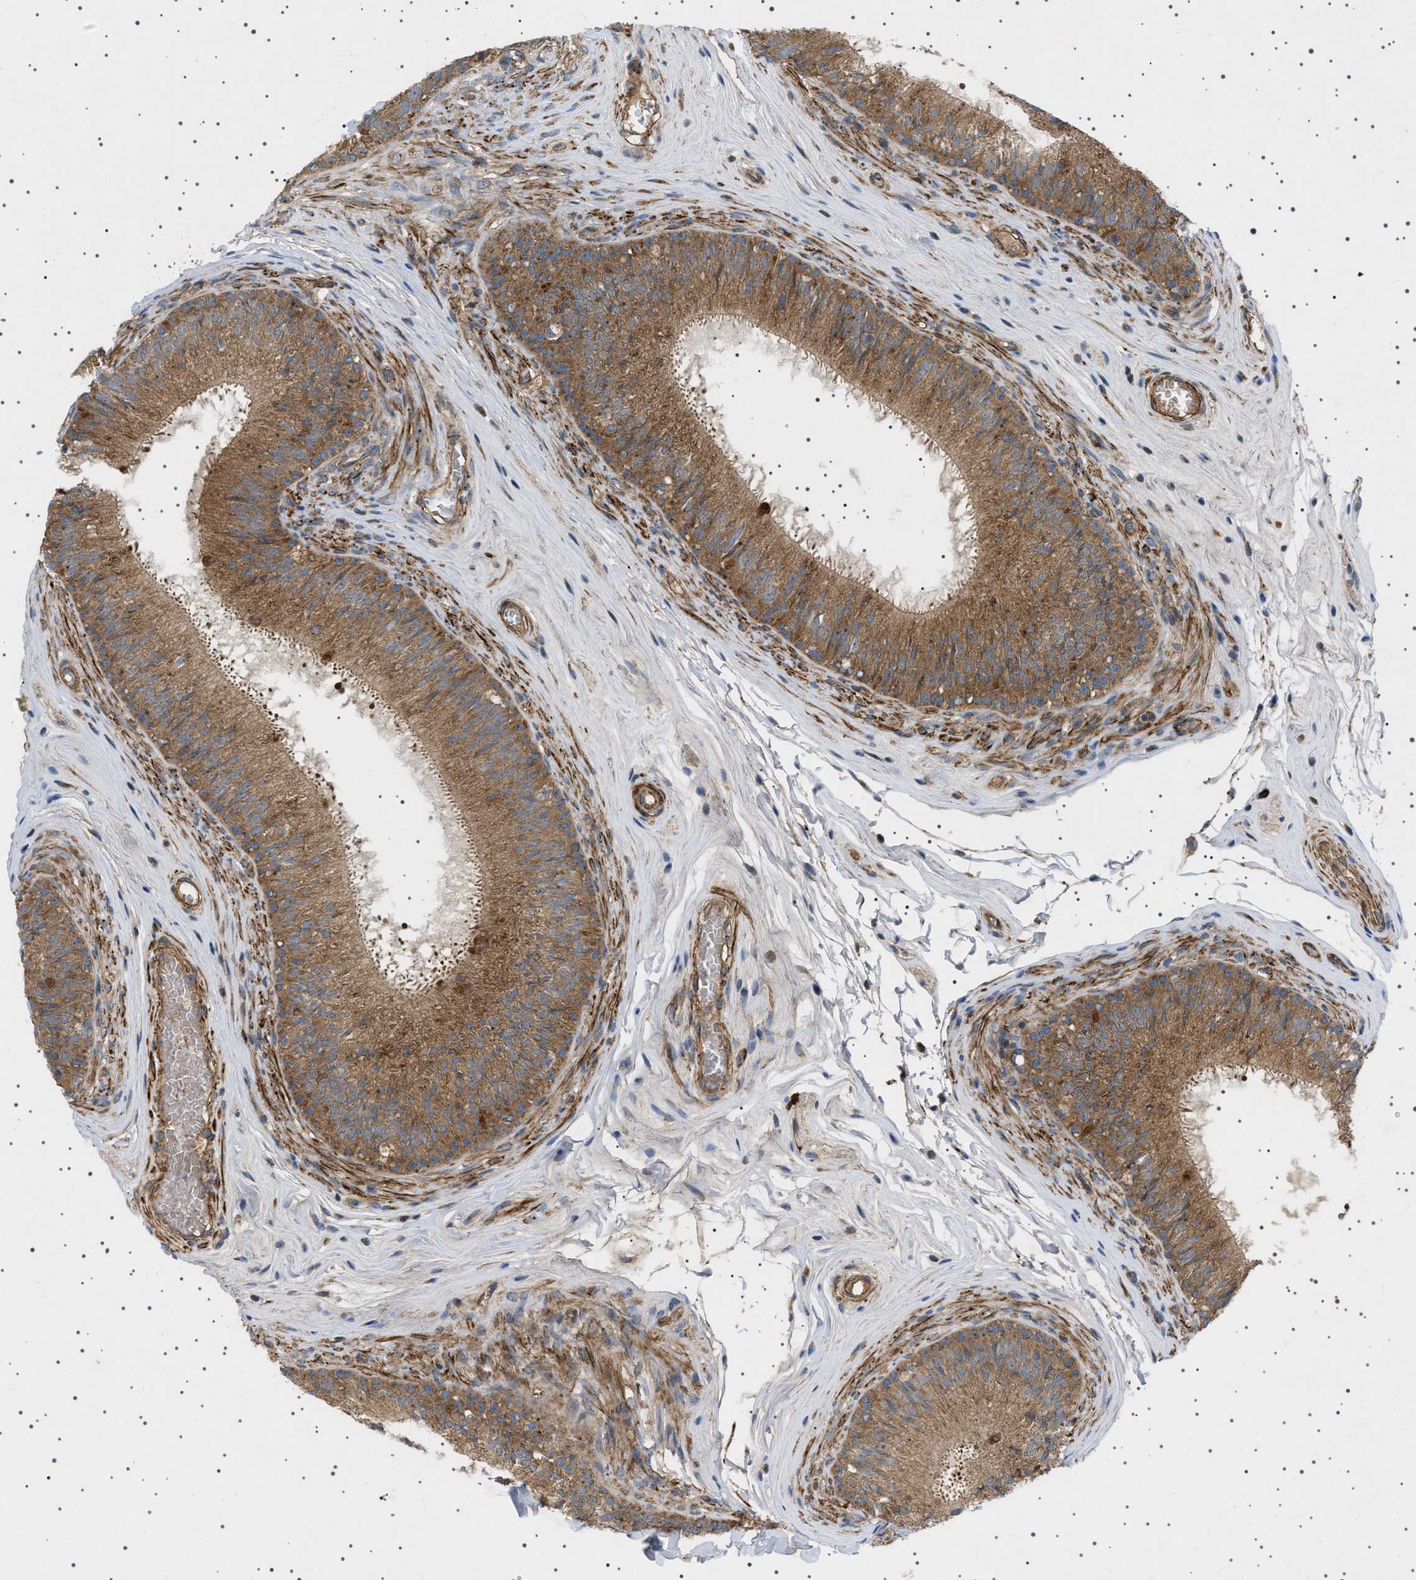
{"staining": {"intensity": "moderate", "quantity": ">75%", "location": "cytoplasmic/membranous"}, "tissue": "epididymis", "cell_type": "Glandular cells", "image_type": "normal", "snomed": [{"axis": "morphology", "description": "Normal tissue, NOS"}, {"axis": "topography", "description": "Testis"}, {"axis": "topography", "description": "Epididymis"}], "caption": "About >75% of glandular cells in unremarkable epididymis display moderate cytoplasmic/membranous protein expression as visualized by brown immunohistochemical staining.", "gene": "CCDC186", "patient": {"sex": "male", "age": 36}}